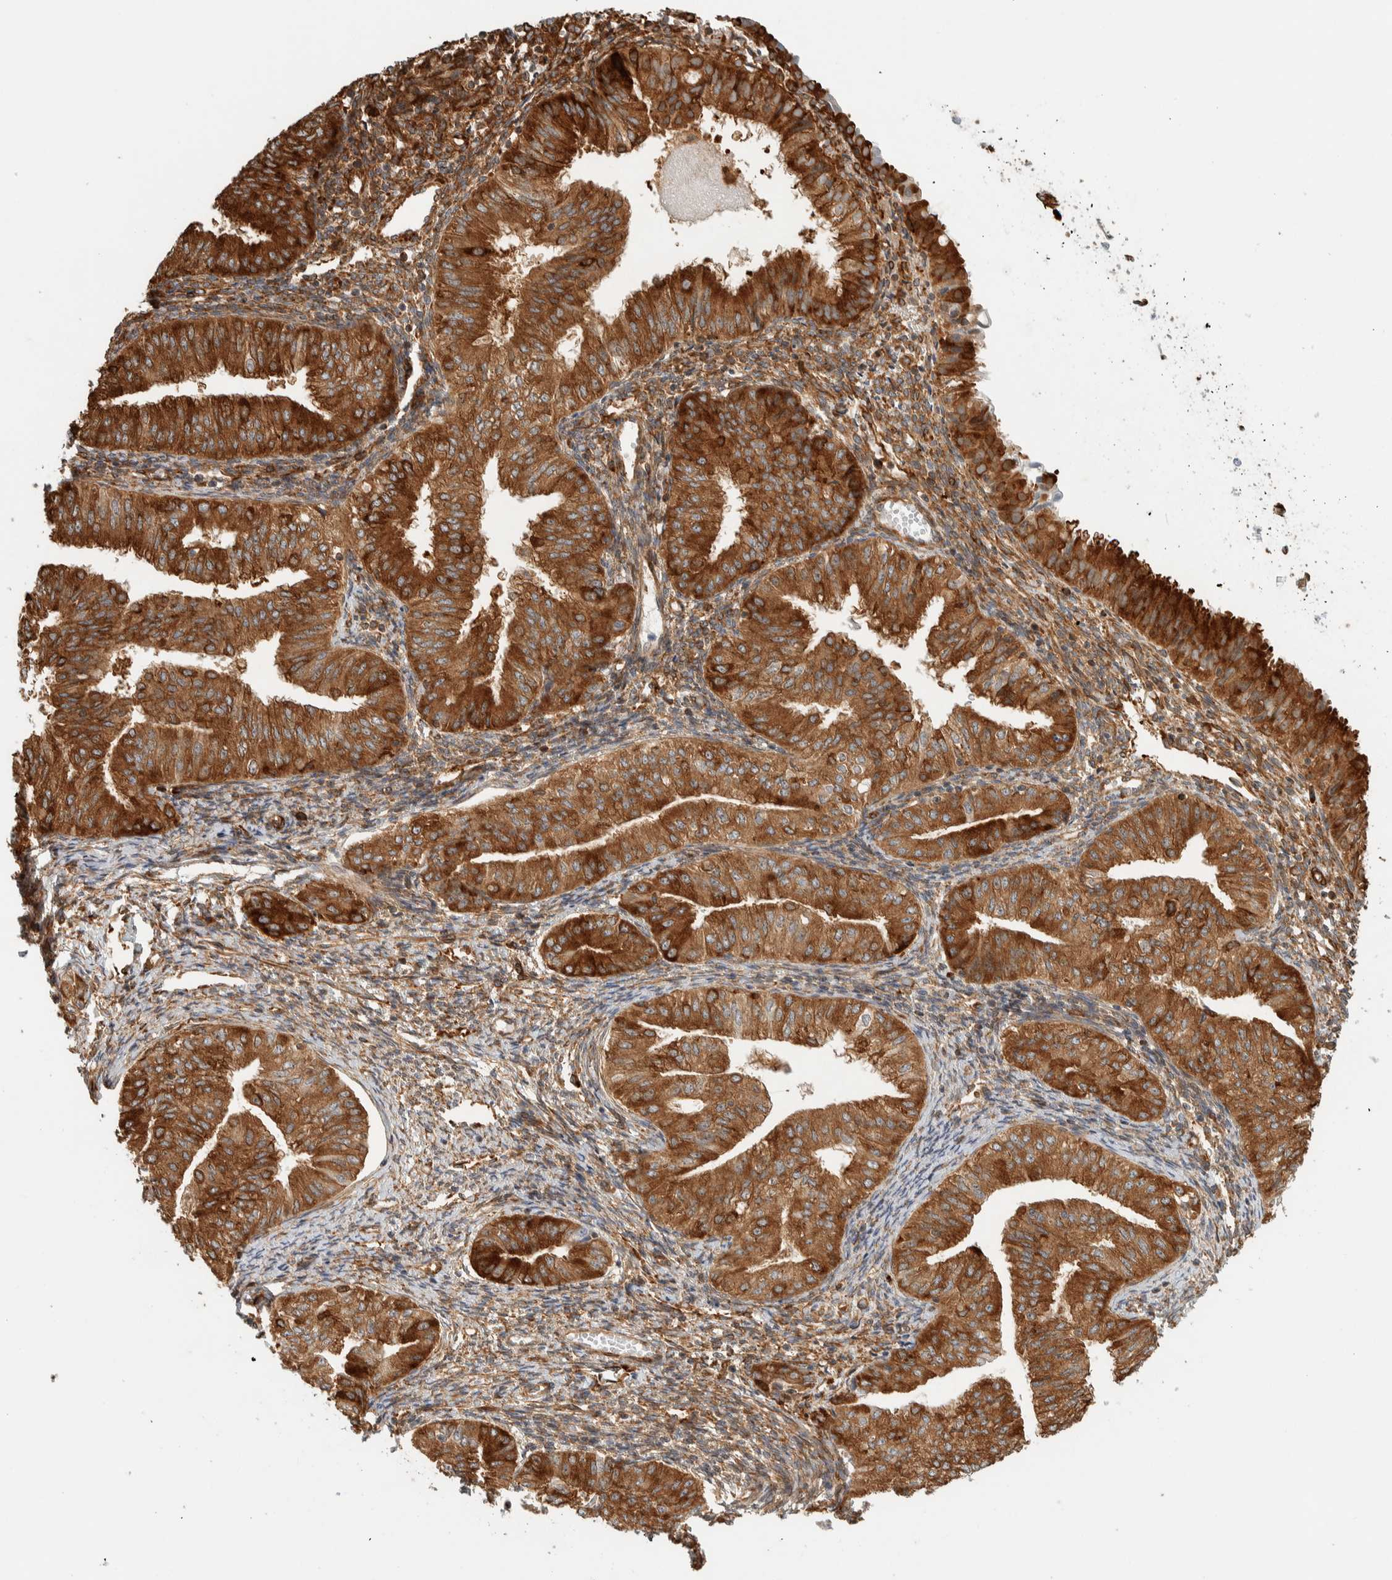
{"staining": {"intensity": "strong", "quantity": "25%-75%", "location": "cytoplasmic/membranous"}, "tissue": "endometrial cancer", "cell_type": "Tumor cells", "image_type": "cancer", "snomed": [{"axis": "morphology", "description": "Normal tissue, NOS"}, {"axis": "morphology", "description": "Adenocarcinoma, NOS"}, {"axis": "topography", "description": "Endometrium"}], "caption": "A micrograph of endometrial cancer stained for a protein demonstrates strong cytoplasmic/membranous brown staining in tumor cells.", "gene": "LLGL2", "patient": {"sex": "female", "age": 53}}